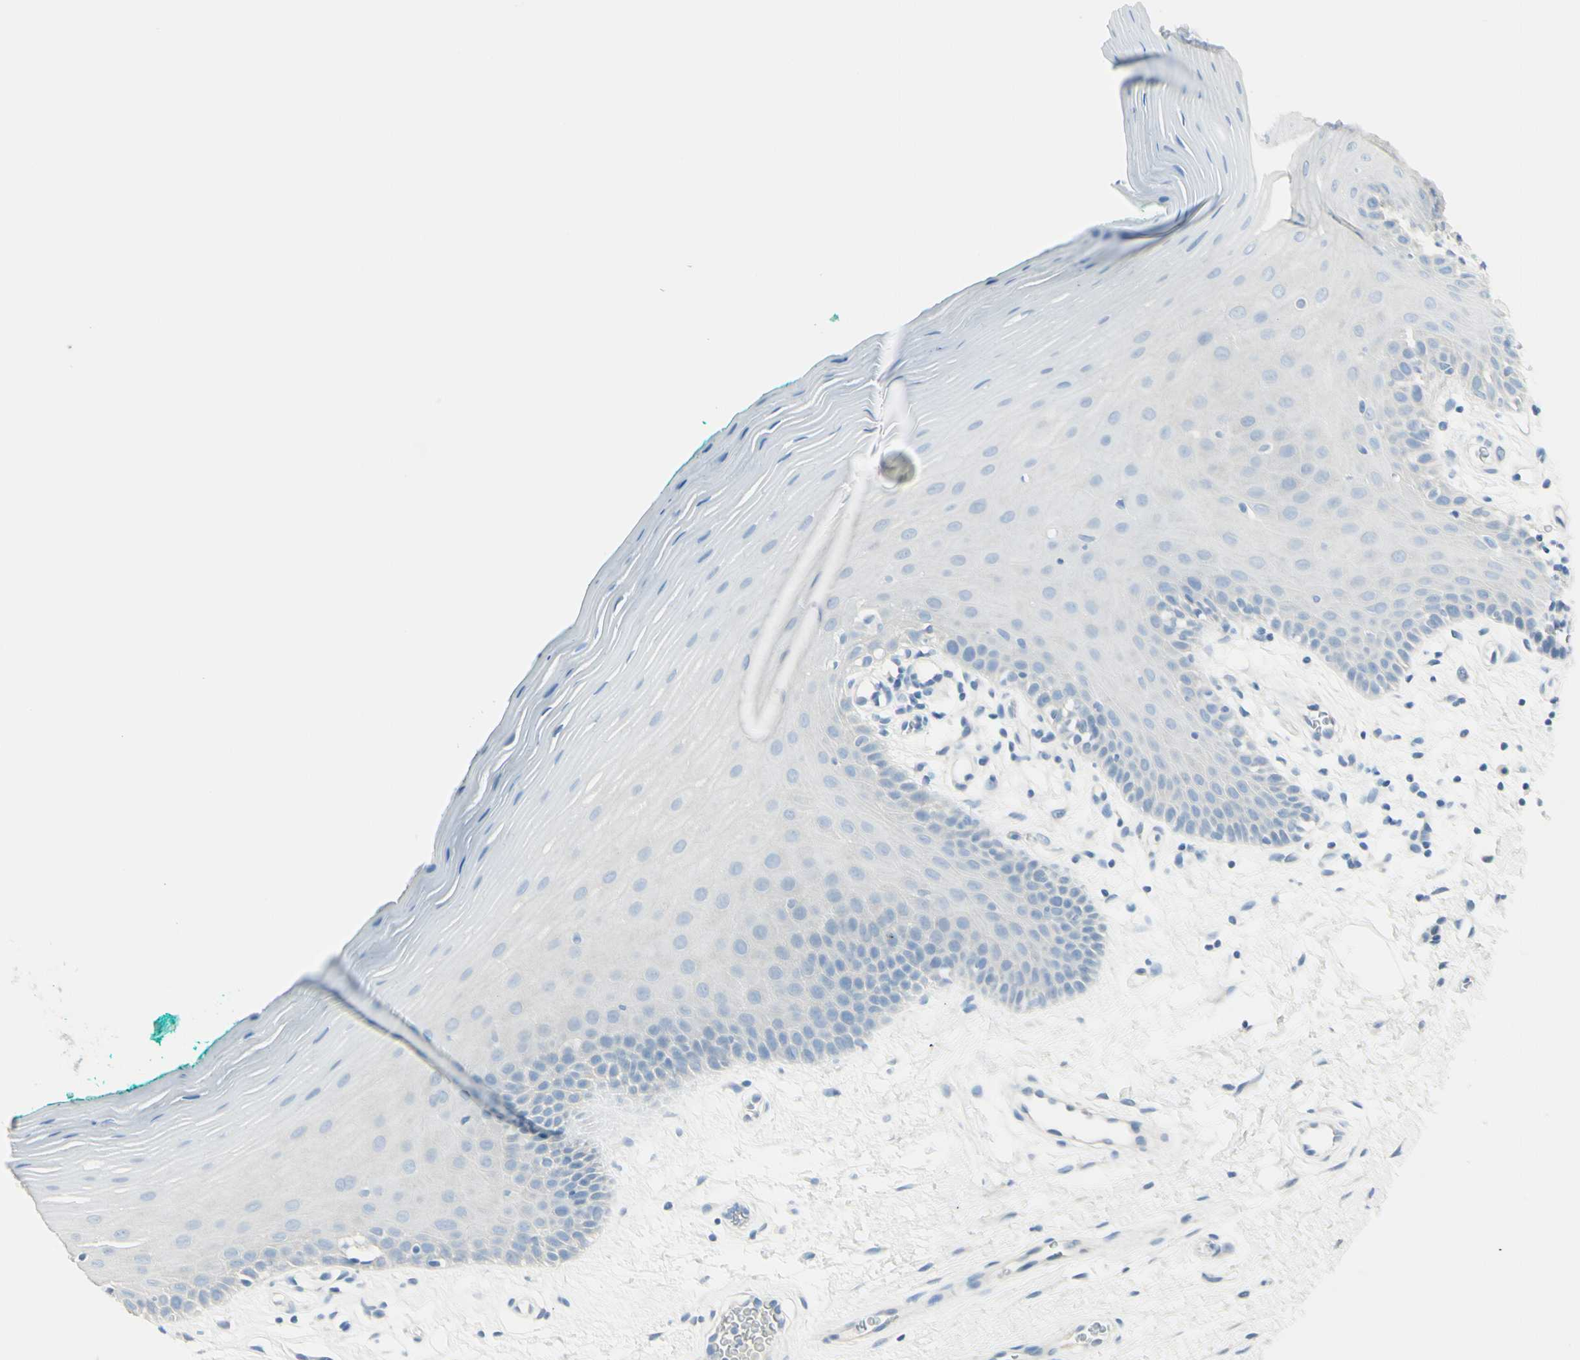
{"staining": {"intensity": "negative", "quantity": "none", "location": "none"}, "tissue": "oral mucosa", "cell_type": "Squamous epithelial cells", "image_type": "normal", "snomed": [{"axis": "morphology", "description": "Normal tissue, NOS"}, {"axis": "topography", "description": "Skeletal muscle"}, {"axis": "topography", "description": "Oral tissue"}], "caption": "Immunohistochemistry photomicrograph of normal oral mucosa: oral mucosa stained with DAB (3,3'-diaminobenzidine) demonstrates no significant protein expression in squamous epithelial cells.", "gene": "FOLH1", "patient": {"sex": "male", "age": 58}}